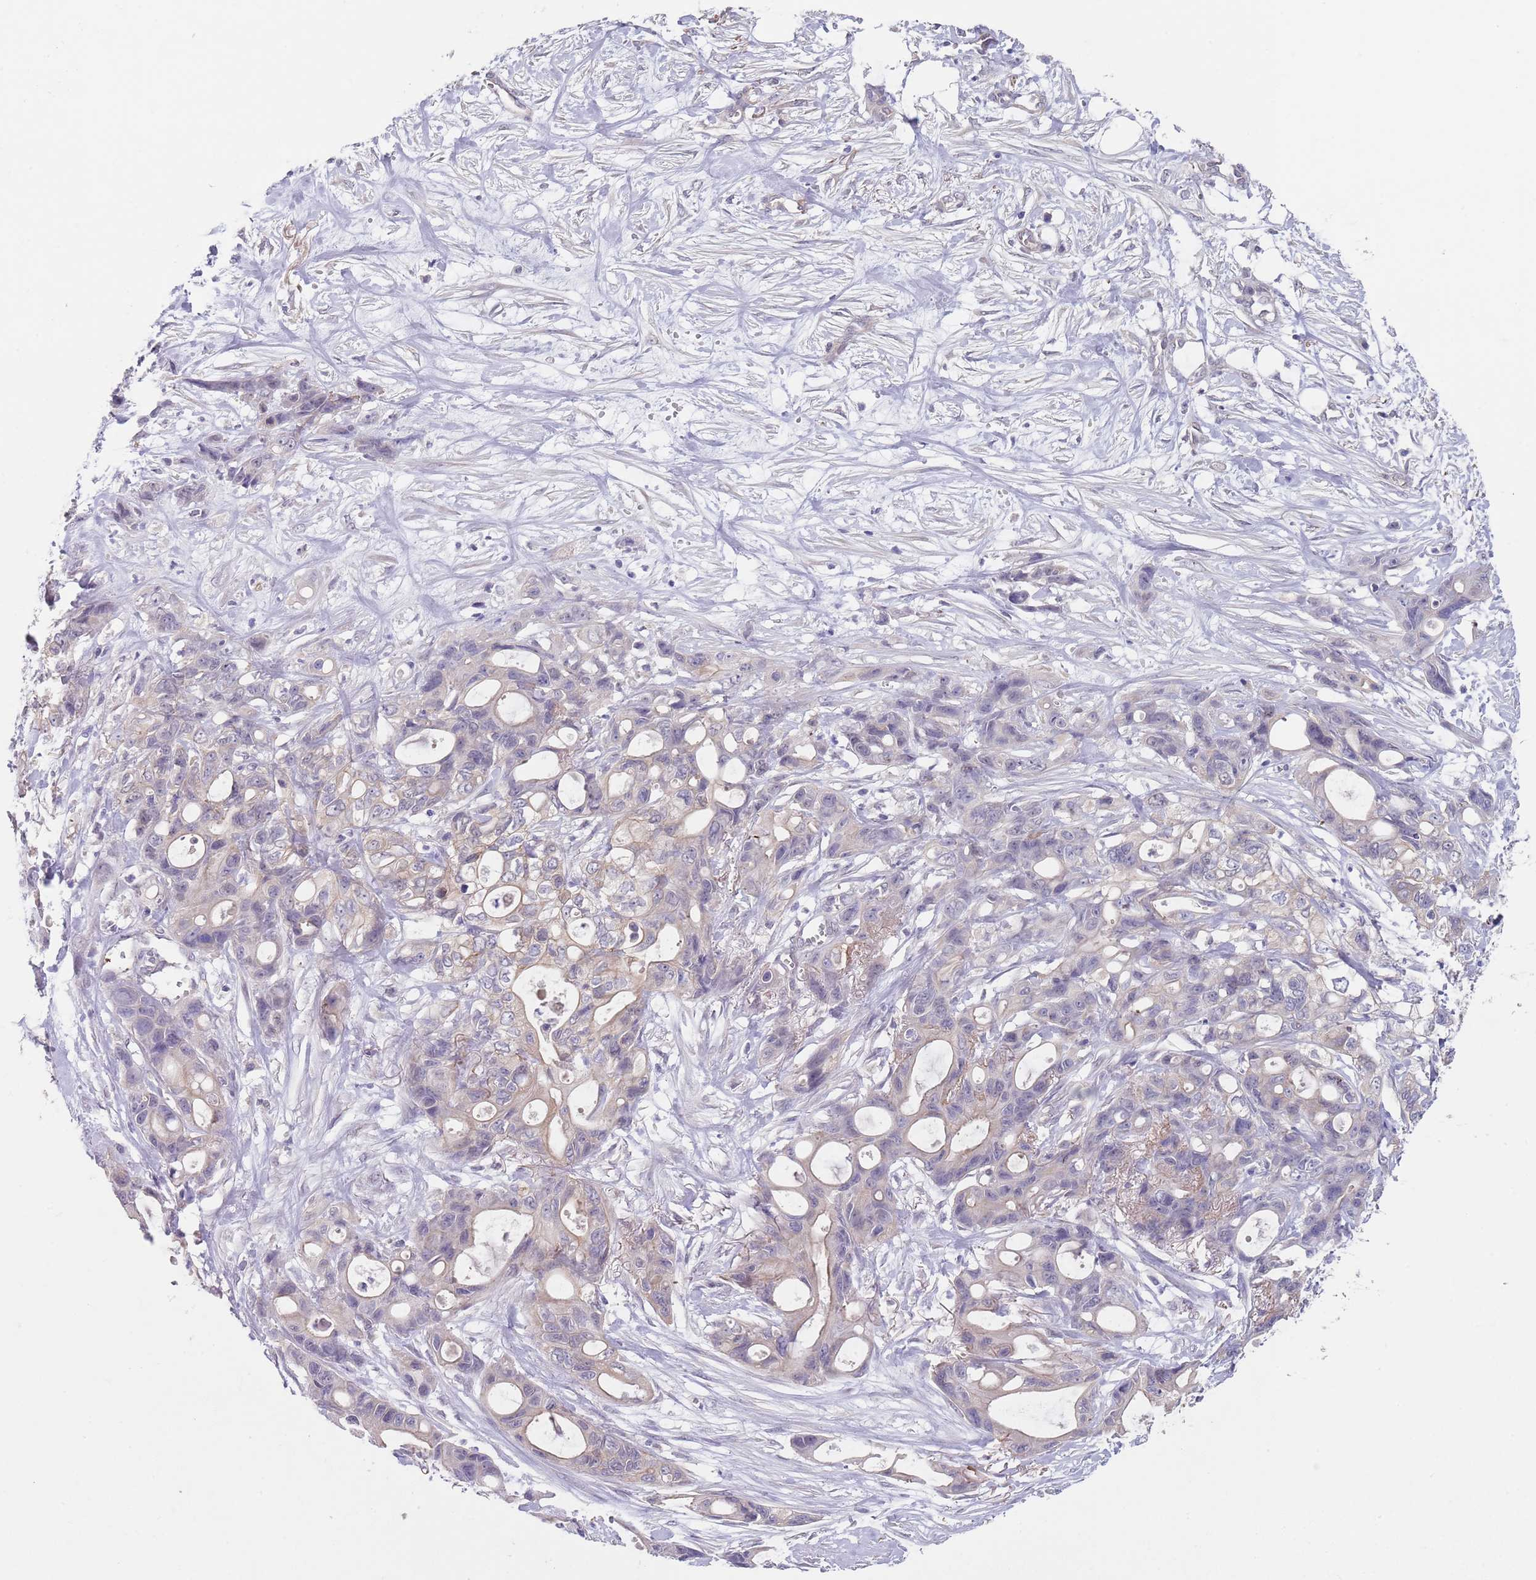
{"staining": {"intensity": "negative", "quantity": "none", "location": "none"}, "tissue": "ovarian cancer", "cell_type": "Tumor cells", "image_type": "cancer", "snomed": [{"axis": "morphology", "description": "Cystadenocarcinoma, mucinous, NOS"}, {"axis": "topography", "description": "Ovary"}], "caption": "Ovarian cancer stained for a protein using IHC displays no staining tumor cells.", "gene": "RNF169", "patient": {"sex": "female", "age": 70}}